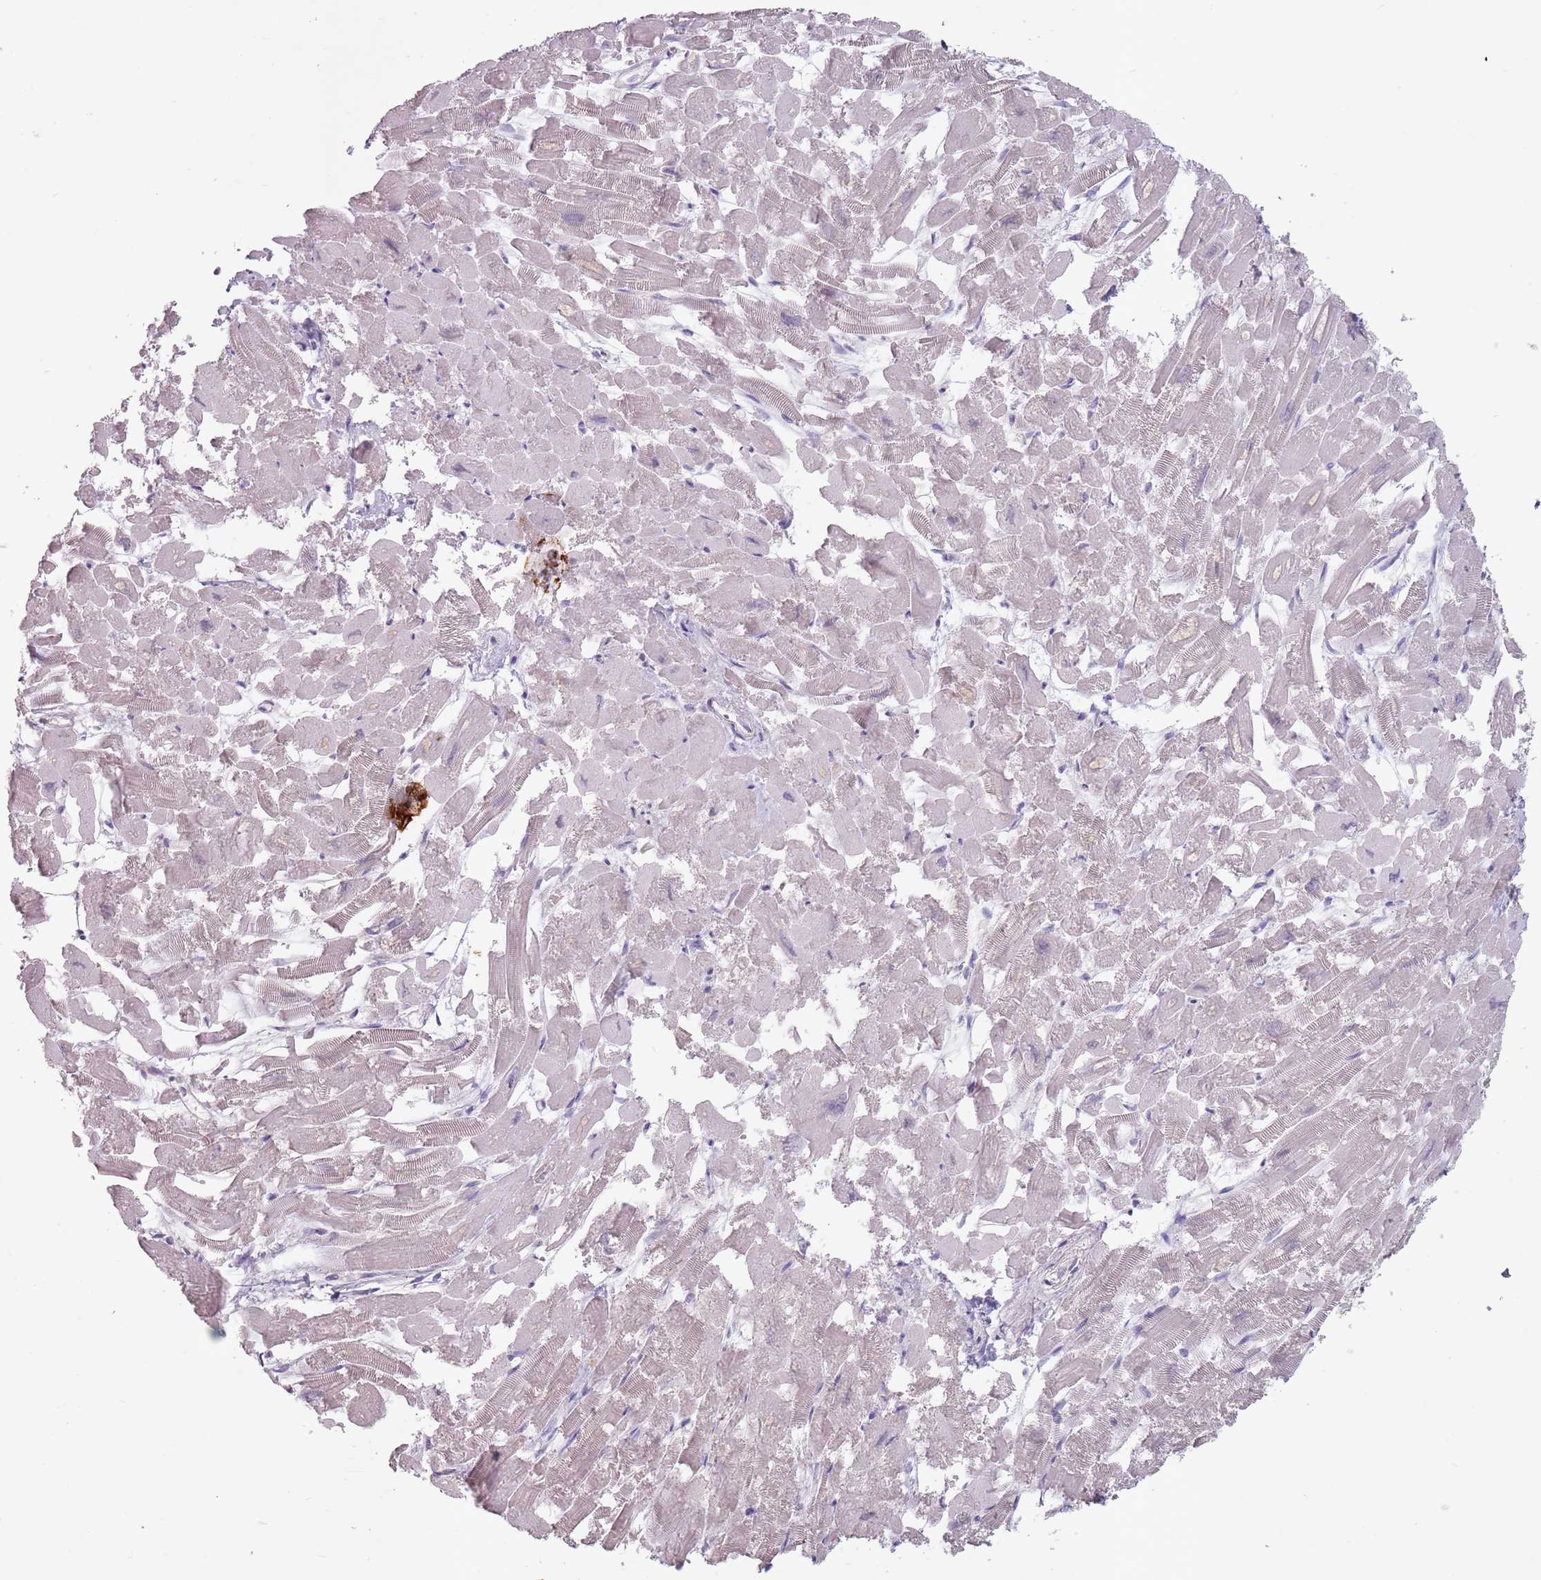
{"staining": {"intensity": "negative", "quantity": "none", "location": "none"}, "tissue": "heart muscle", "cell_type": "Cardiomyocytes", "image_type": "normal", "snomed": [{"axis": "morphology", "description": "Normal tissue, NOS"}, {"axis": "topography", "description": "Heart"}], "caption": "High magnification brightfield microscopy of normal heart muscle stained with DAB (brown) and counterstained with hematoxylin (blue): cardiomyocytes show no significant staining. The staining is performed using DAB (3,3'-diaminobenzidine) brown chromogen with nuclei counter-stained in using hematoxylin.", "gene": "STYK1", "patient": {"sex": "male", "age": 54}}